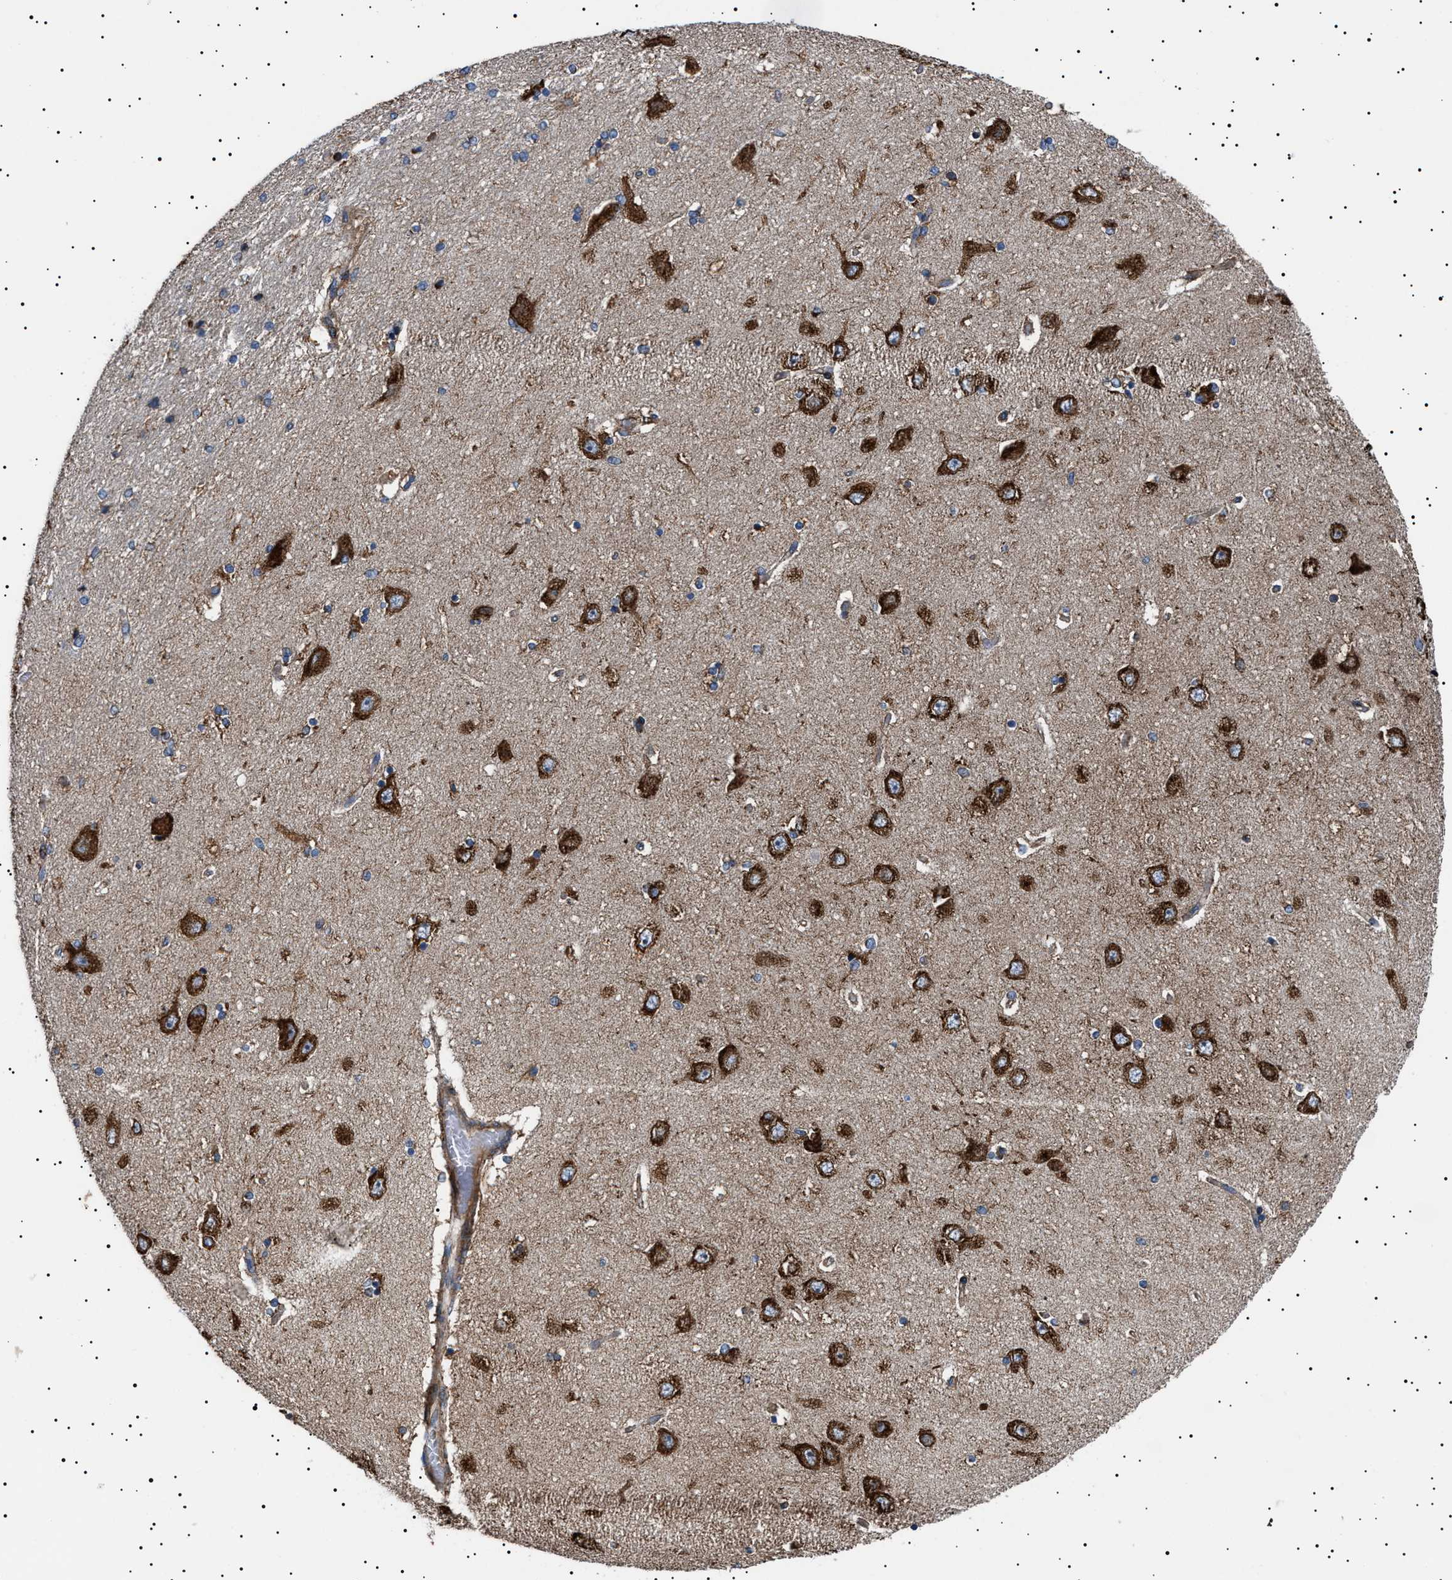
{"staining": {"intensity": "moderate", "quantity": "<25%", "location": "cytoplasmic/membranous"}, "tissue": "hippocampus", "cell_type": "Glial cells", "image_type": "normal", "snomed": [{"axis": "morphology", "description": "Normal tissue, NOS"}, {"axis": "topography", "description": "Hippocampus"}], "caption": "Human hippocampus stained with a brown dye displays moderate cytoplasmic/membranous positive expression in approximately <25% of glial cells.", "gene": "TOP1MT", "patient": {"sex": "female", "age": 54}}